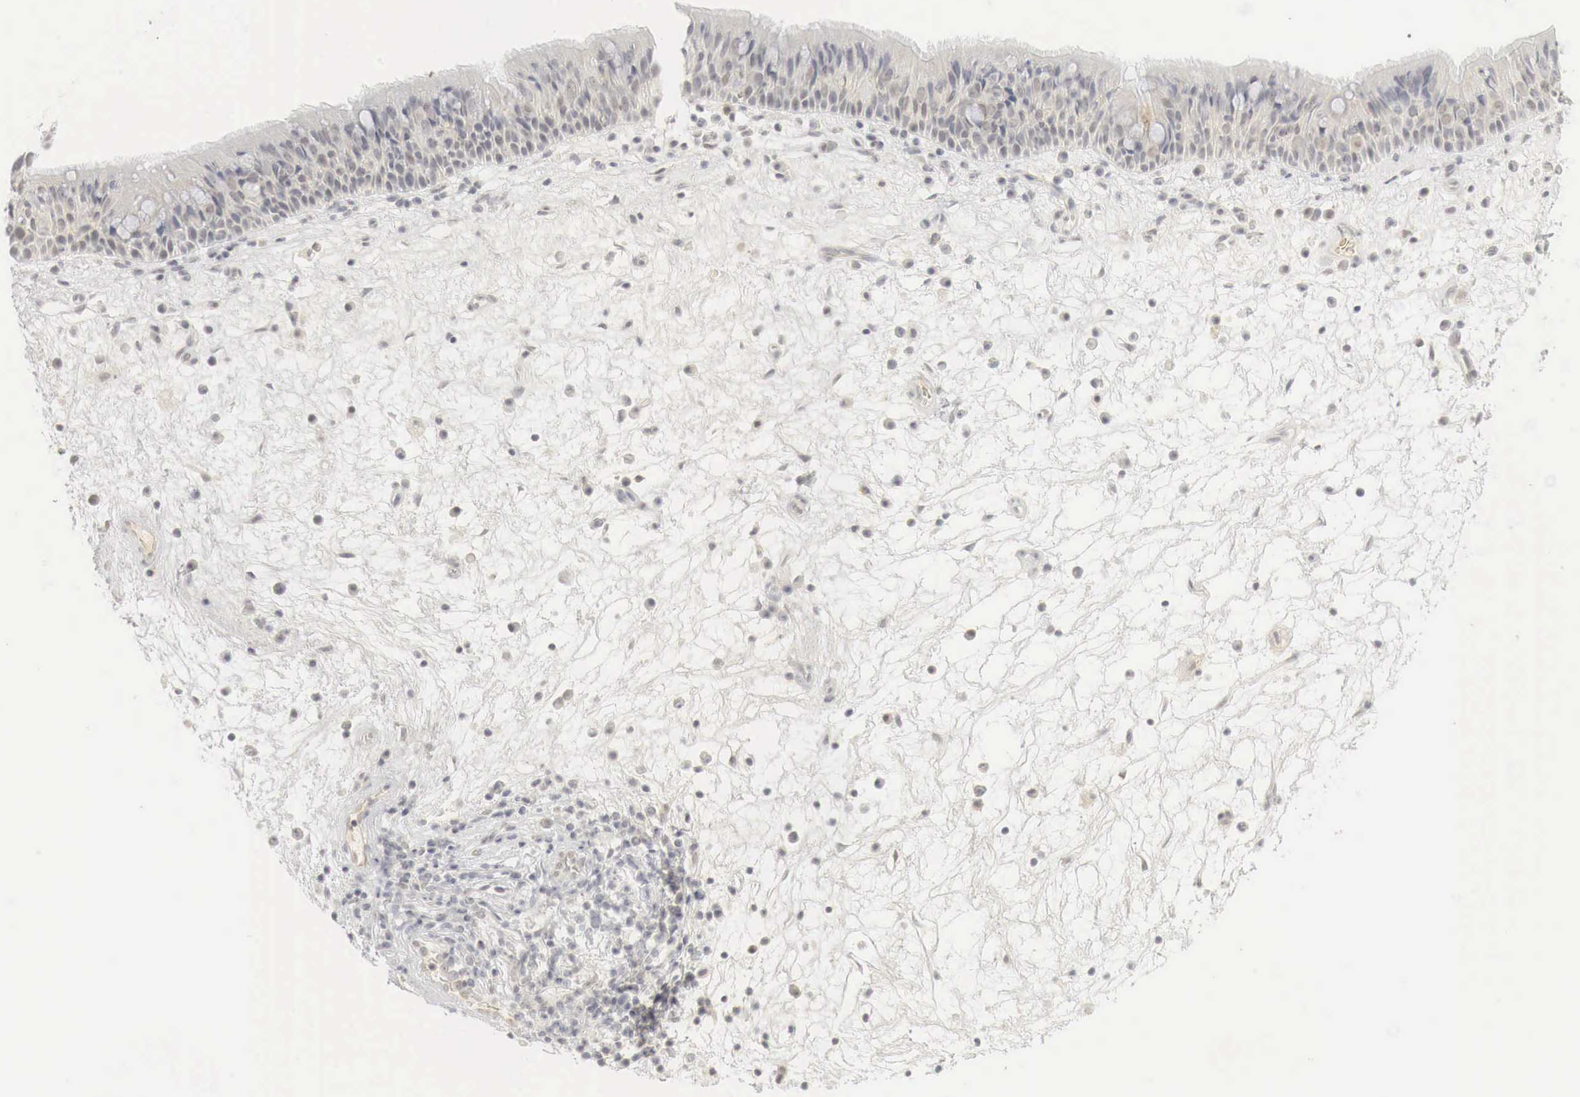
{"staining": {"intensity": "weak", "quantity": "25%-75%", "location": "cytoplasmic/membranous,nuclear"}, "tissue": "nasopharynx", "cell_type": "Respiratory epithelial cells", "image_type": "normal", "snomed": [{"axis": "morphology", "description": "Normal tissue, NOS"}, {"axis": "topography", "description": "Nasopharynx"}], "caption": "Protein staining by immunohistochemistry (IHC) reveals weak cytoplasmic/membranous,nuclear positivity in about 25%-75% of respiratory epithelial cells in benign nasopharynx. (Stains: DAB (3,3'-diaminobenzidine) in brown, nuclei in blue, Microscopy: brightfield microscopy at high magnification).", "gene": "MYC", "patient": {"sex": "male", "age": 63}}